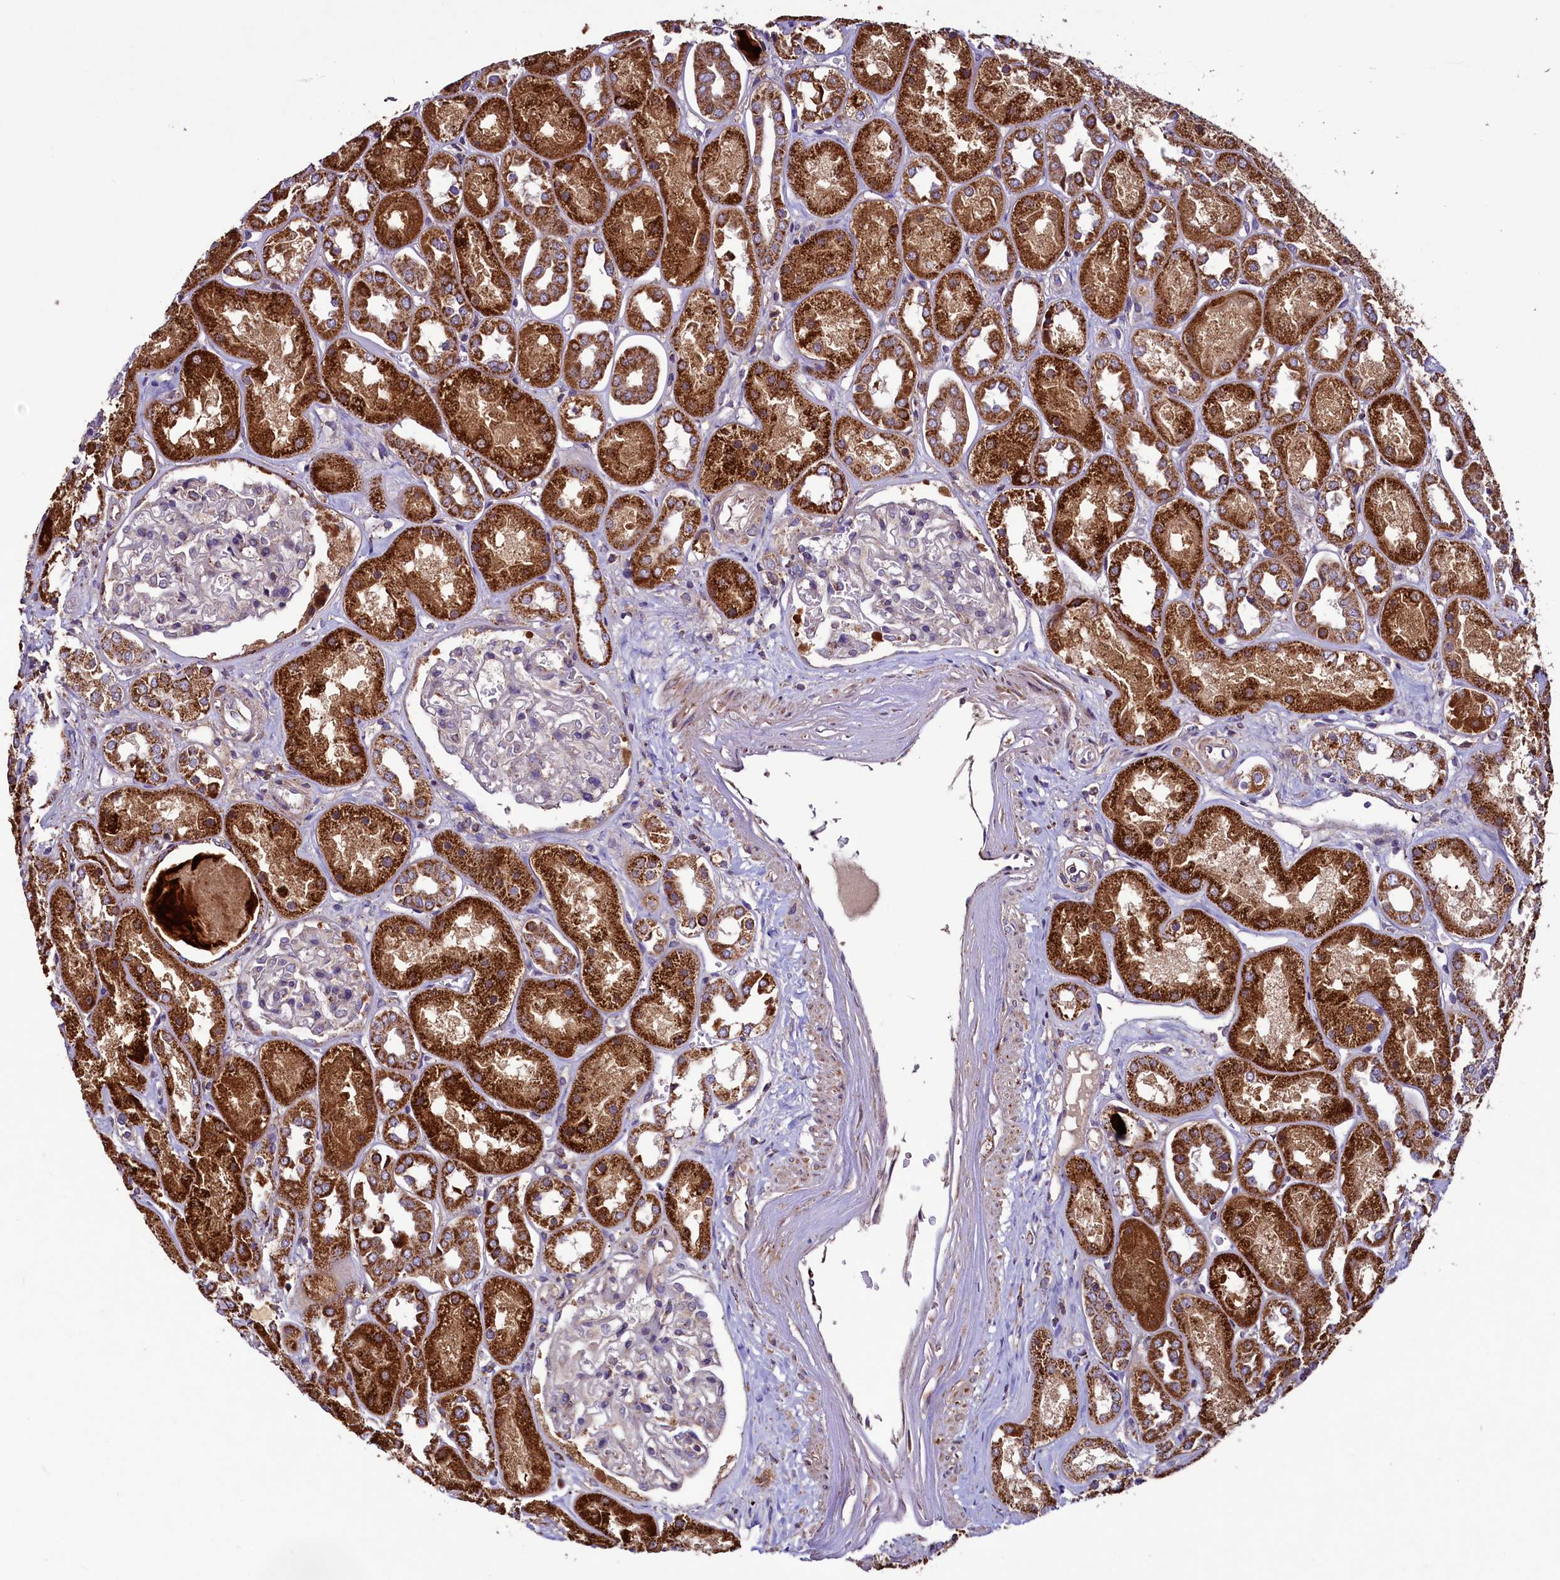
{"staining": {"intensity": "negative", "quantity": "none", "location": "none"}, "tissue": "kidney", "cell_type": "Cells in glomeruli", "image_type": "normal", "snomed": [{"axis": "morphology", "description": "Normal tissue, NOS"}, {"axis": "topography", "description": "Kidney"}], "caption": "There is no significant positivity in cells in glomeruli of kidney. (Stains: DAB immunohistochemistry with hematoxylin counter stain, Microscopy: brightfield microscopy at high magnification).", "gene": "STARD5", "patient": {"sex": "male", "age": 70}}